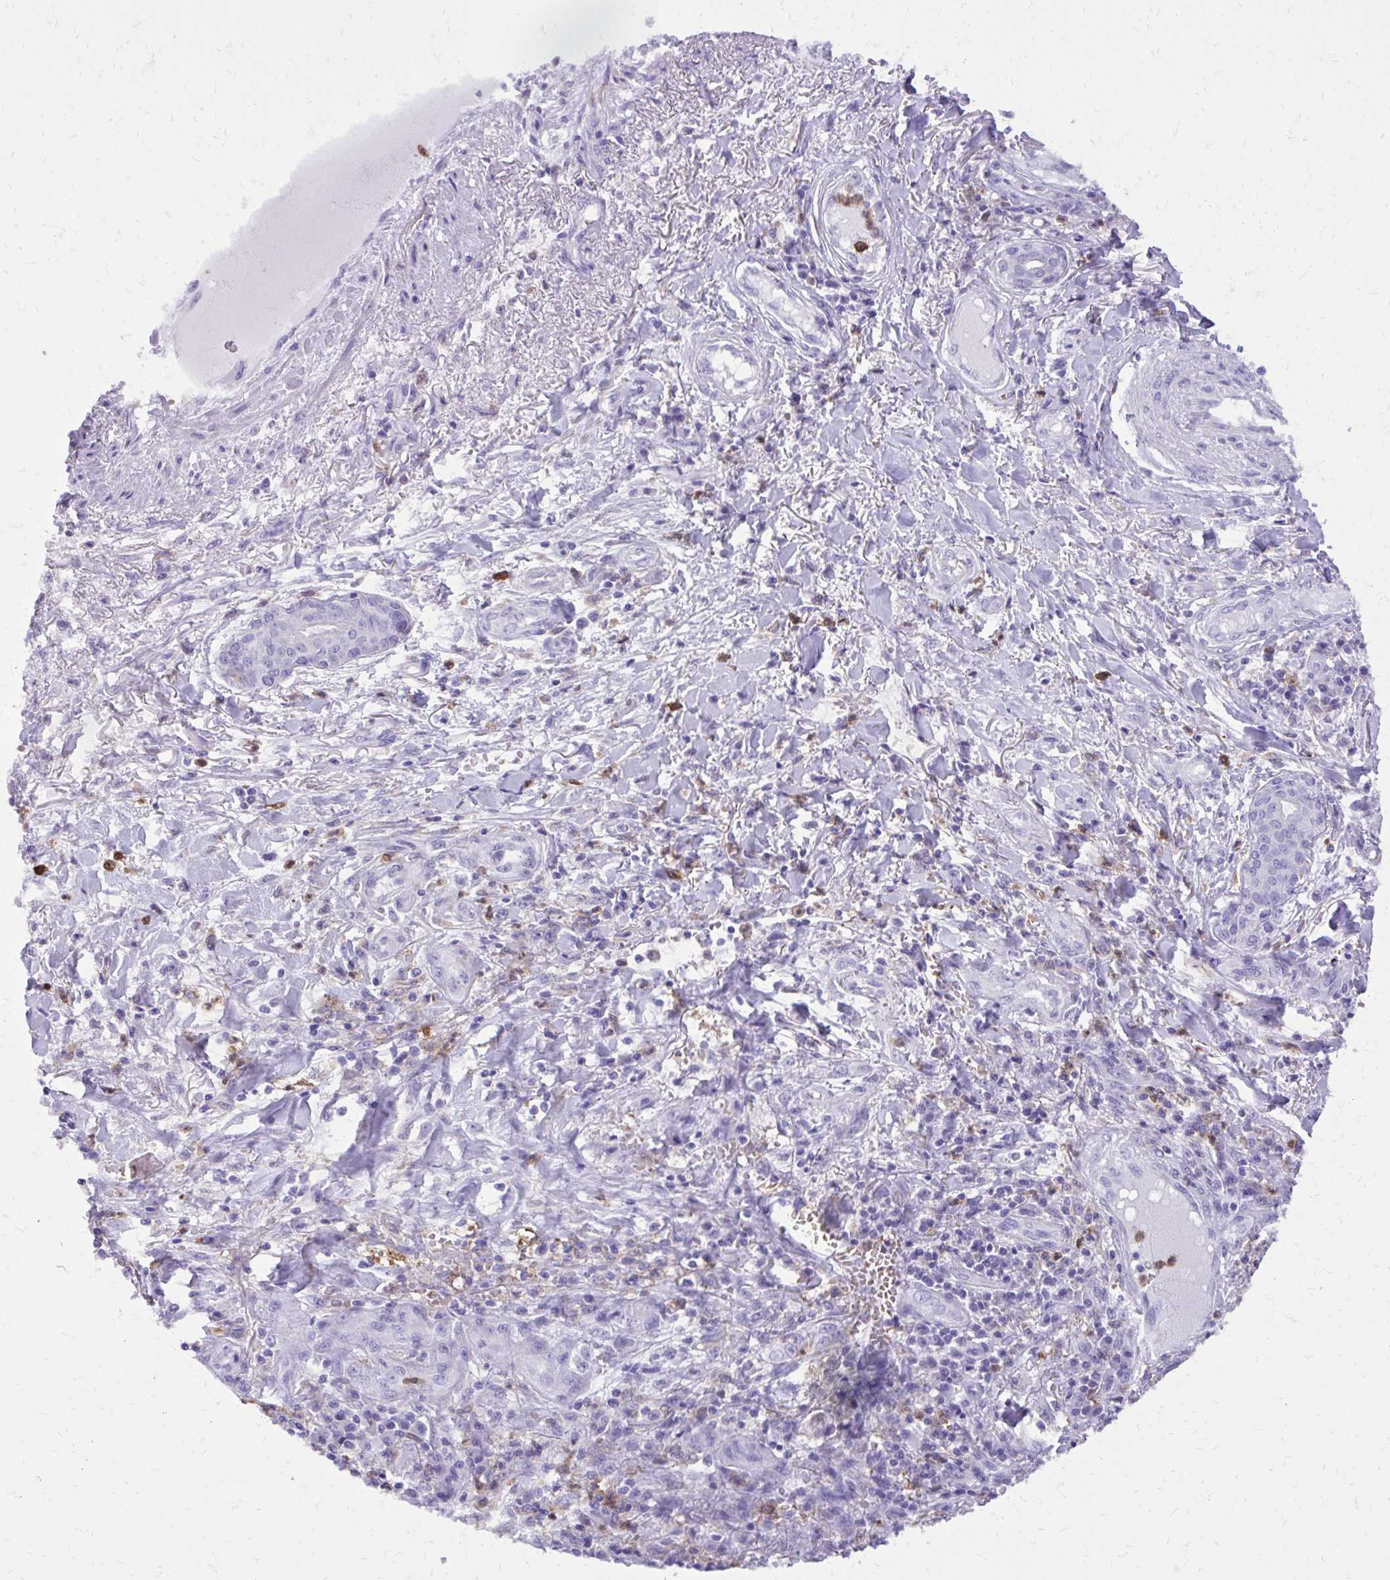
{"staining": {"intensity": "negative", "quantity": "none", "location": "none"}, "tissue": "skin cancer", "cell_type": "Tumor cells", "image_type": "cancer", "snomed": [{"axis": "morphology", "description": "Squamous cell carcinoma, NOS"}, {"axis": "topography", "description": "Skin"}], "caption": "IHC of human skin cancer (squamous cell carcinoma) shows no positivity in tumor cells.", "gene": "CAT", "patient": {"sex": "male", "age": 70}}